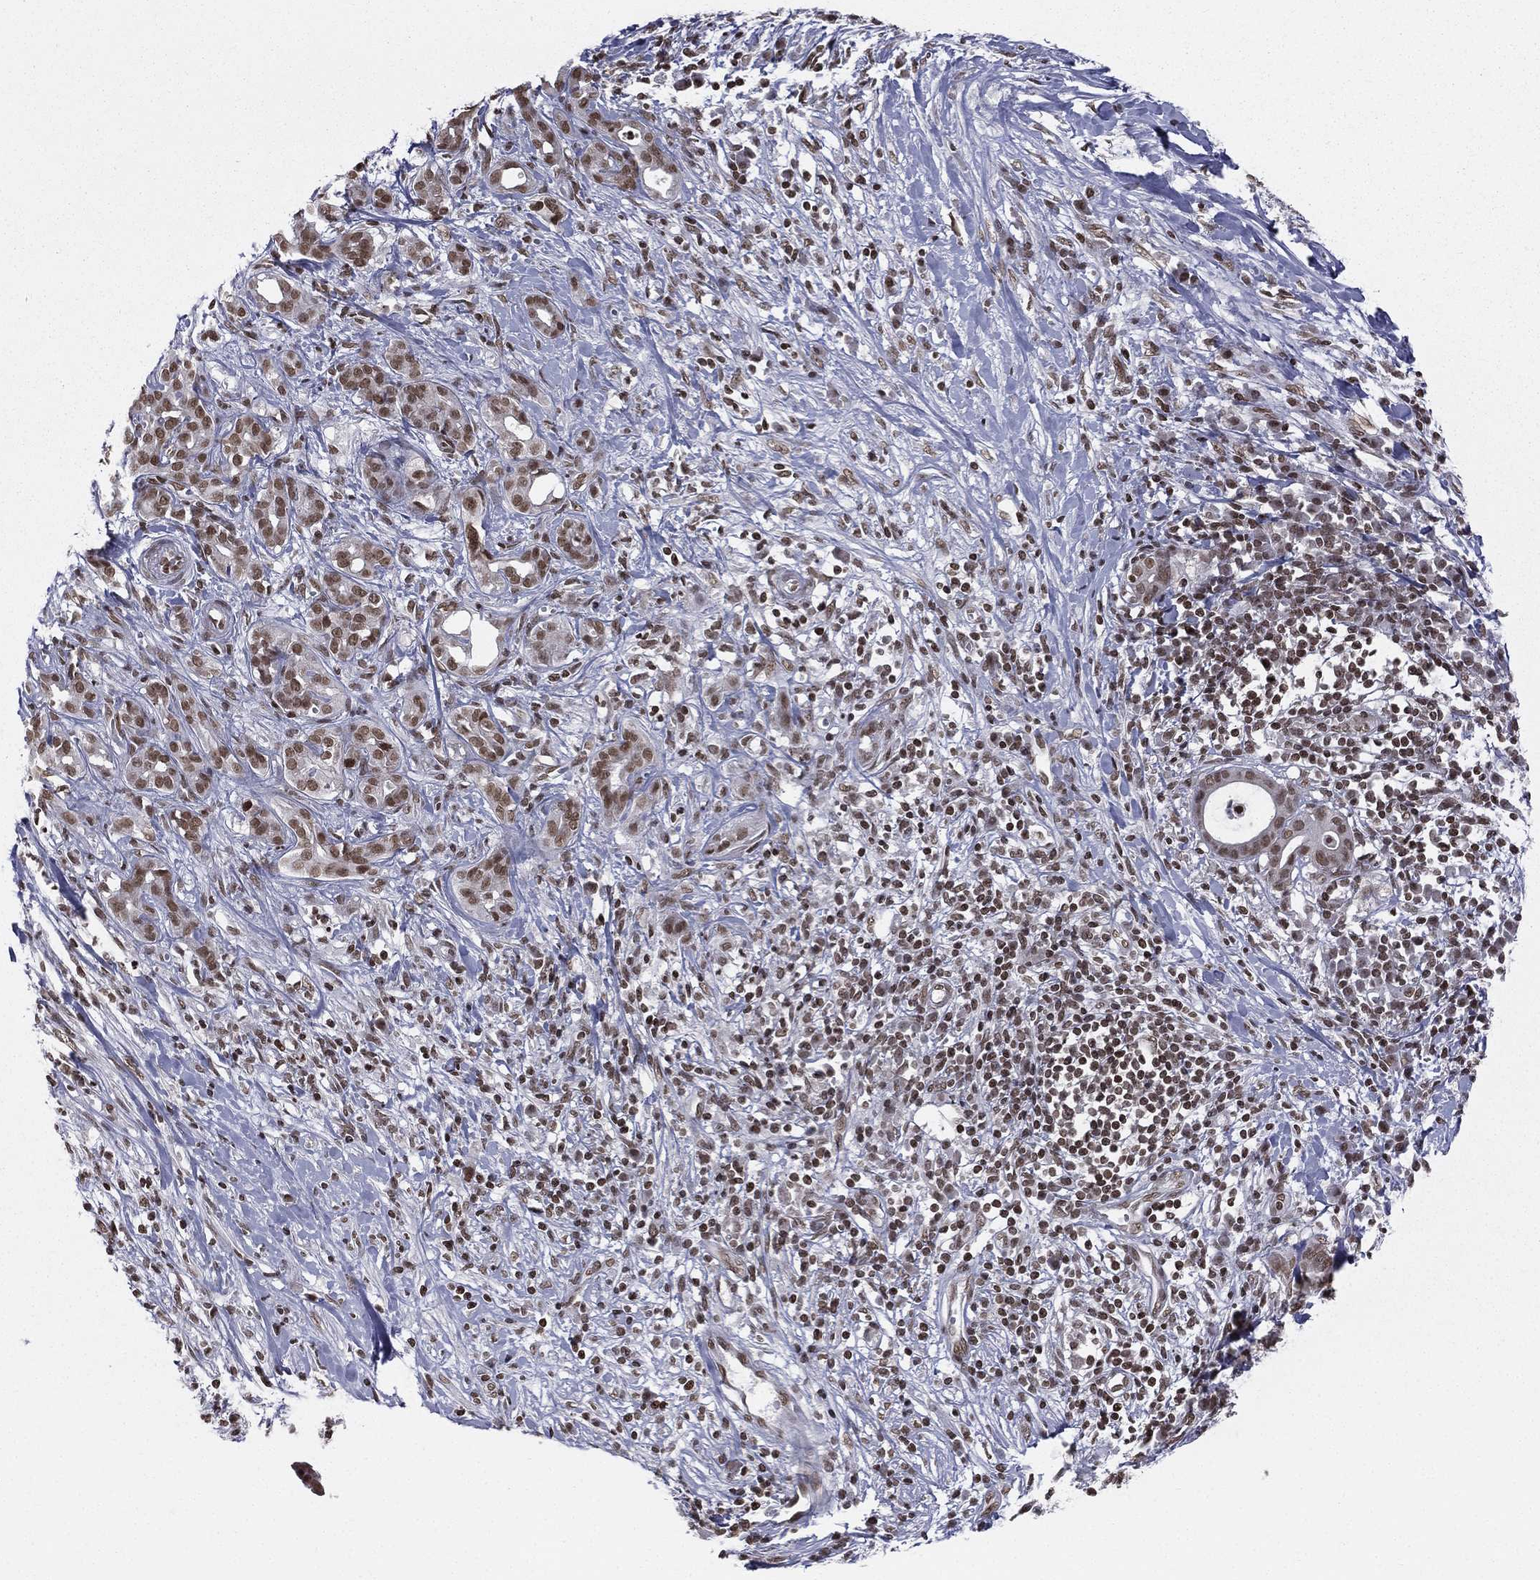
{"staining": {"intensity": "moderate", "quantity": ">75%", "location": "nuclear"}, "tissue": "pancreatic cancer", "cell_type": "Tumor cells", "image_type": "cancer", "snomed": [{"axis": "morphology", "description": "Adenocarcinoma, NOS"}, {"axis": "topography", "description": "Pancreas"}], "caption": "Tumor cells display medium levels of moderate nuclear expression in about >75% of cells in human adenocarcinoma (pancreatic).", "gene": "RFX7", "patient": {"sex": "male", "age": 61}}